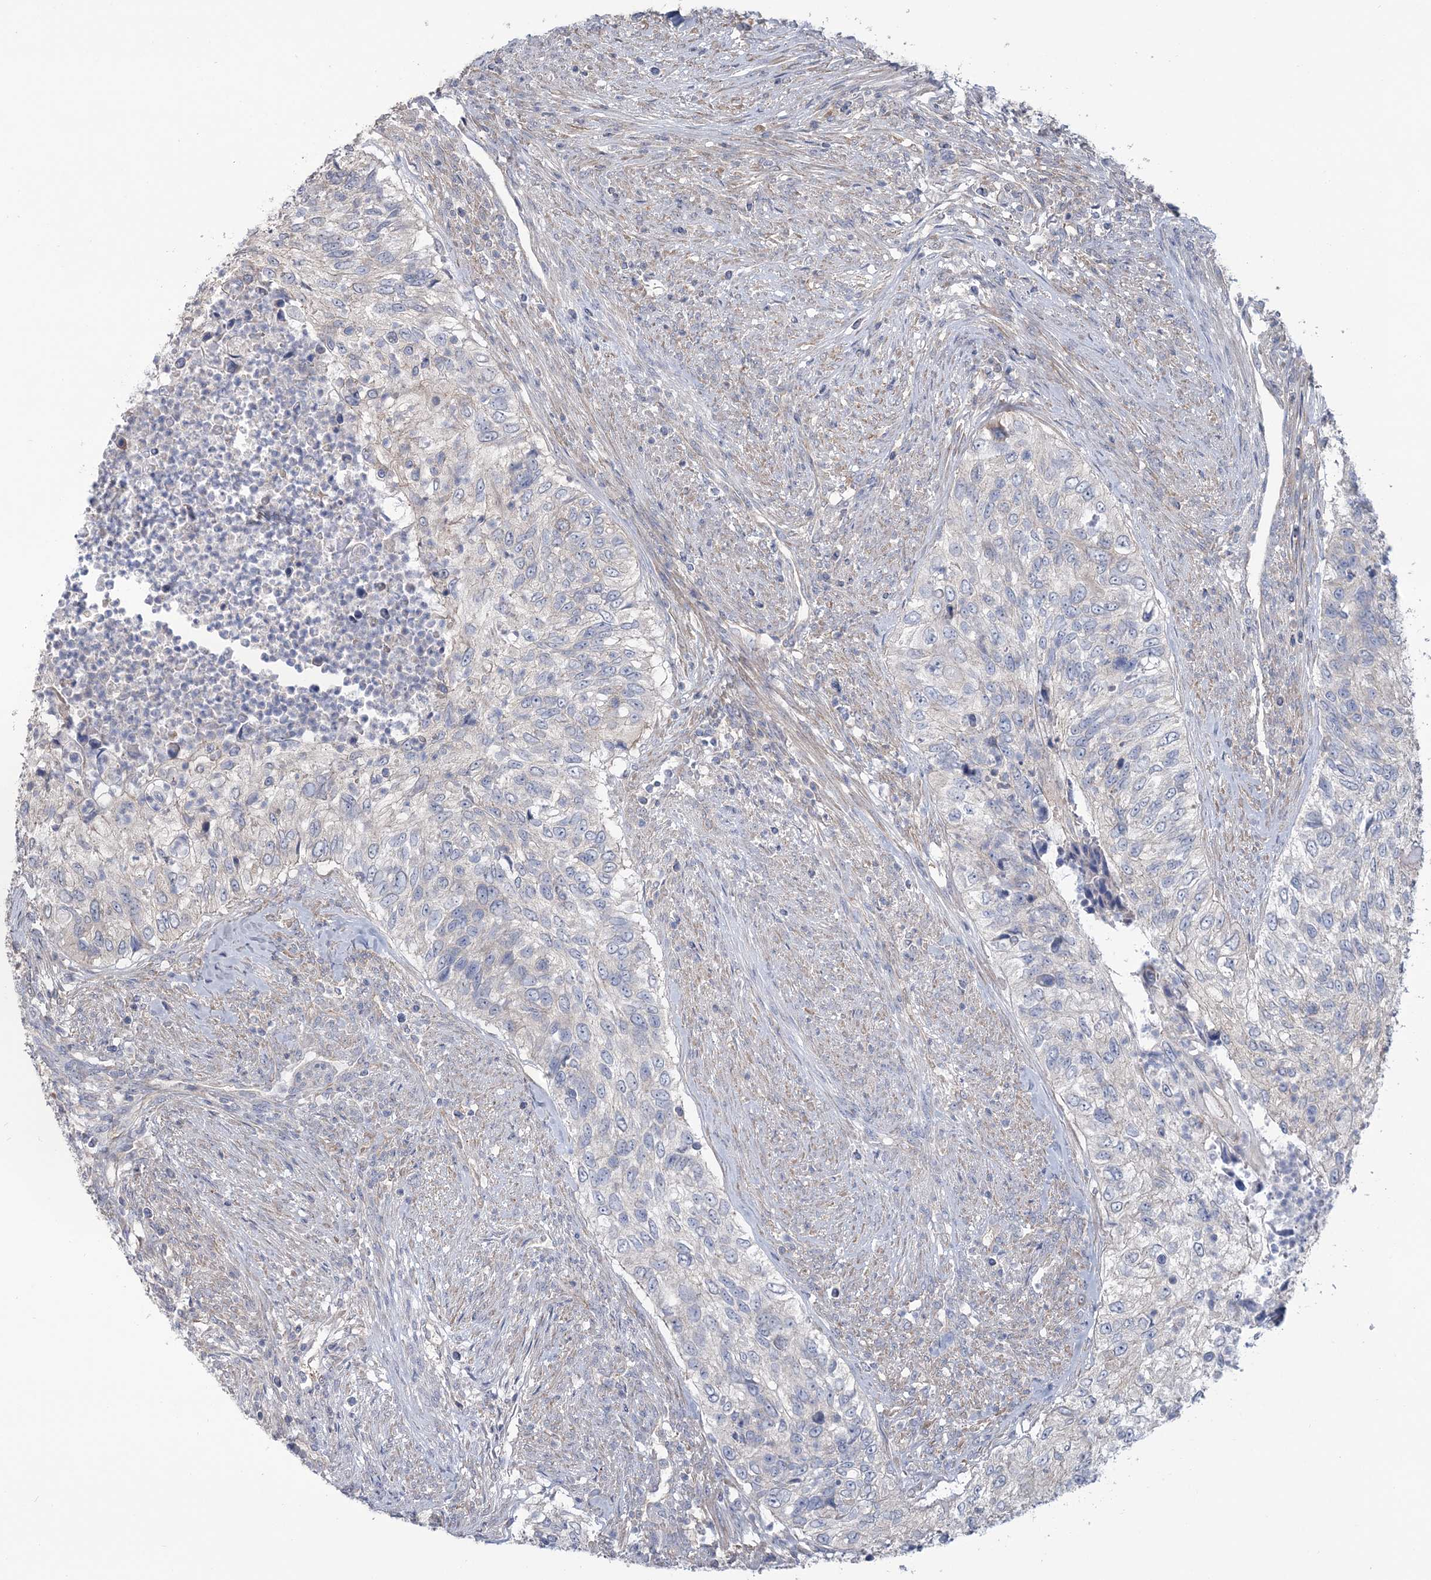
{"staining": {"intensity": "negative", "quantity": "none", "location": "none"}, "tissue": "urothelial cancer", "cell_type": "Tumor cells", "image_type": "cancer", "snomed": [{"axis": "morphology", "description": "Urothelial carcinoma, High grade"}, {"axis": "topography", "description": "Urinary bladder"}], "caption": "Tumor cells show no significant positivity in urothelial carcinoma (high-grade).", "gene": "RAB11FIP5", "patient": {"sex": "female", "age": 60}}